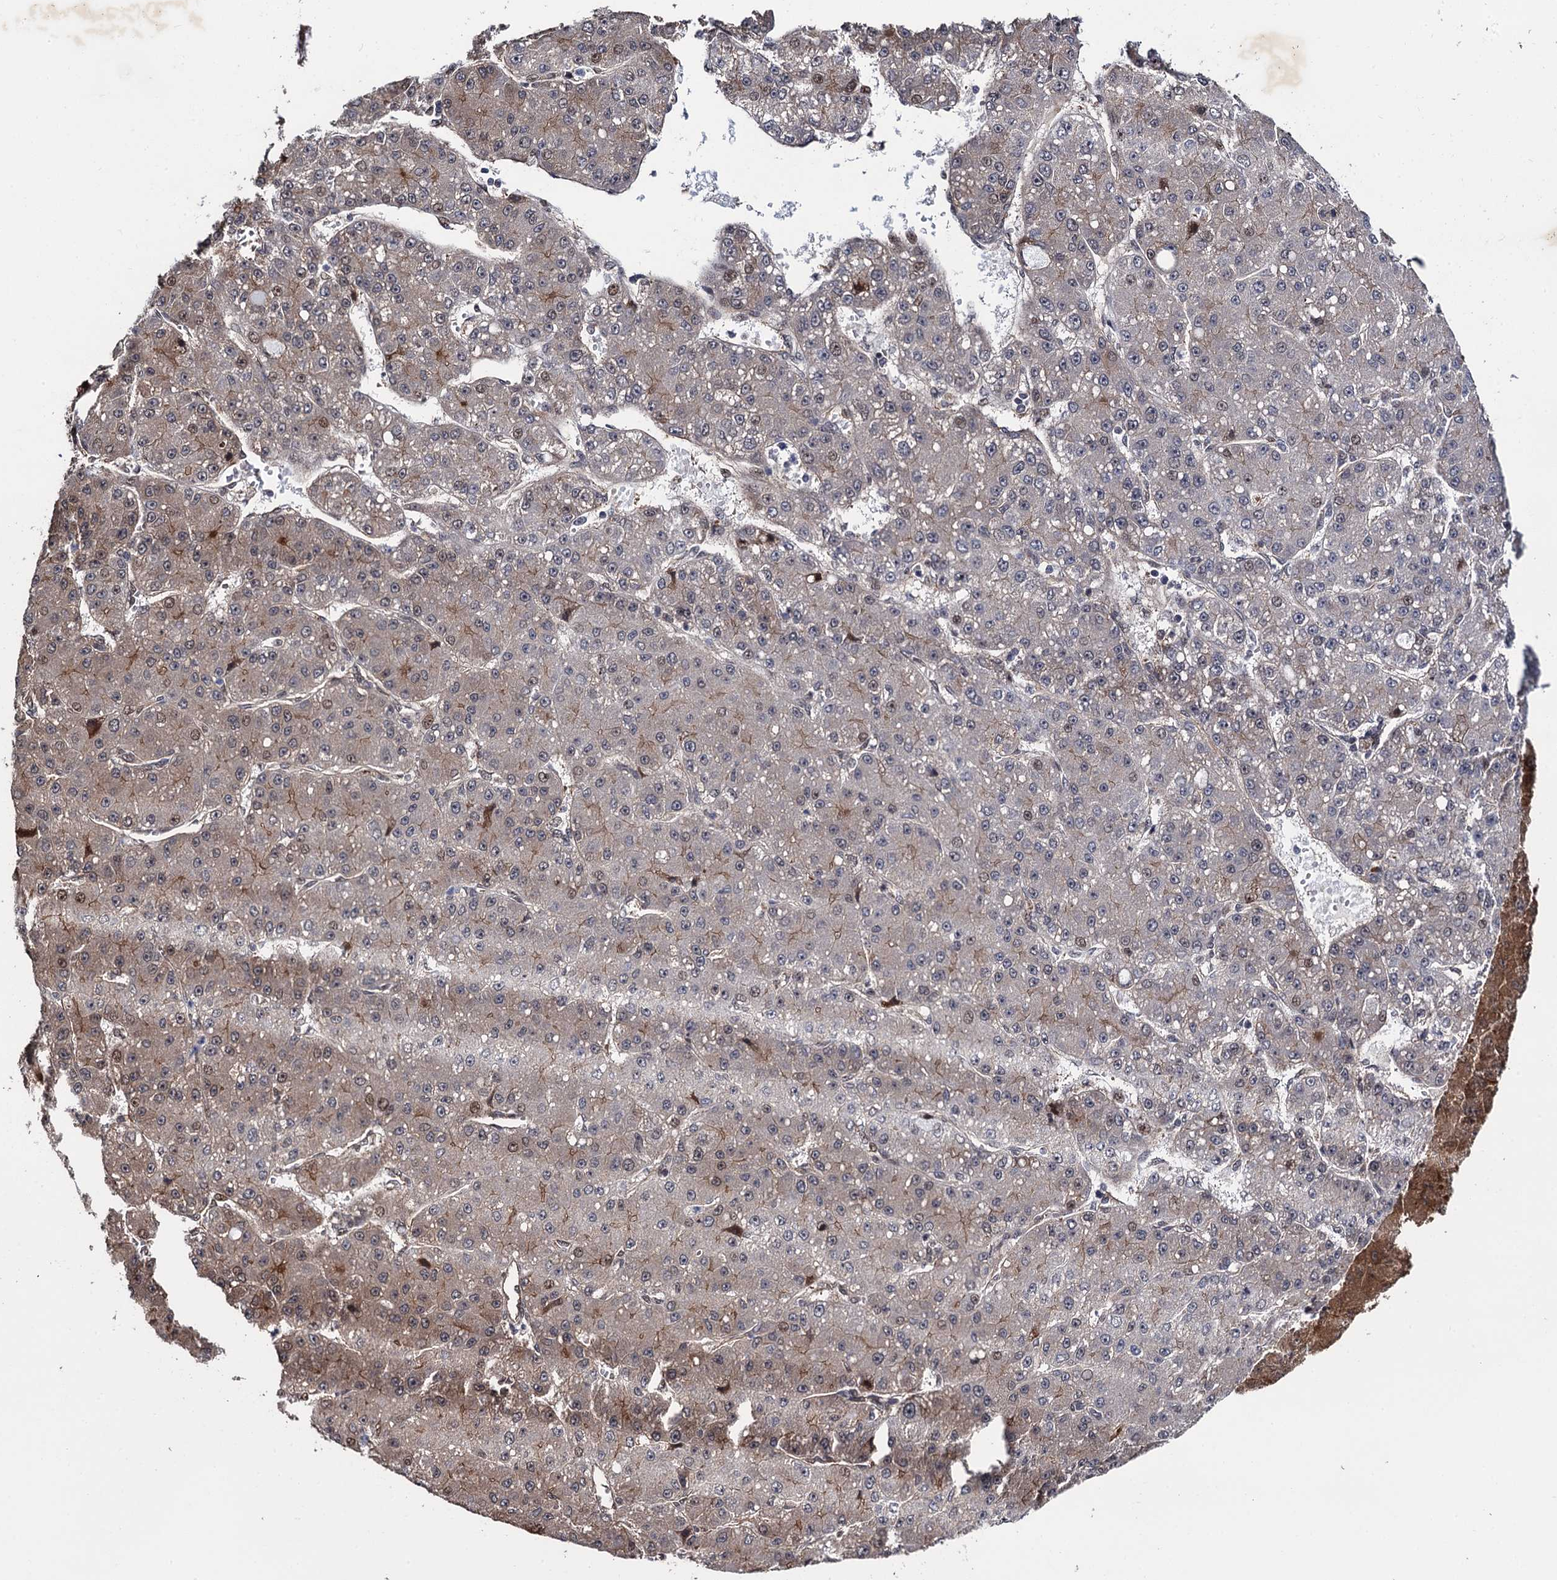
{"staining": {"intensity": "weak", "quantity": "<25%", "location": "cytoplasmic/membranous"}, "tissue": "liver cancer", "cell_type": "Tumor cells", "image_type": "cancer", "snomed": [{"axis": "morphology", "description": "Carcinoma, Hepatocellular, NOS"}, {"axis": "topography", "description": "Liver"}], "caption": "Human liver cancer stained for a protein using IHC reveals no expression in tumor cells.", "gene": "CDC23", "patient": {"sex": "male", "age": 67}}